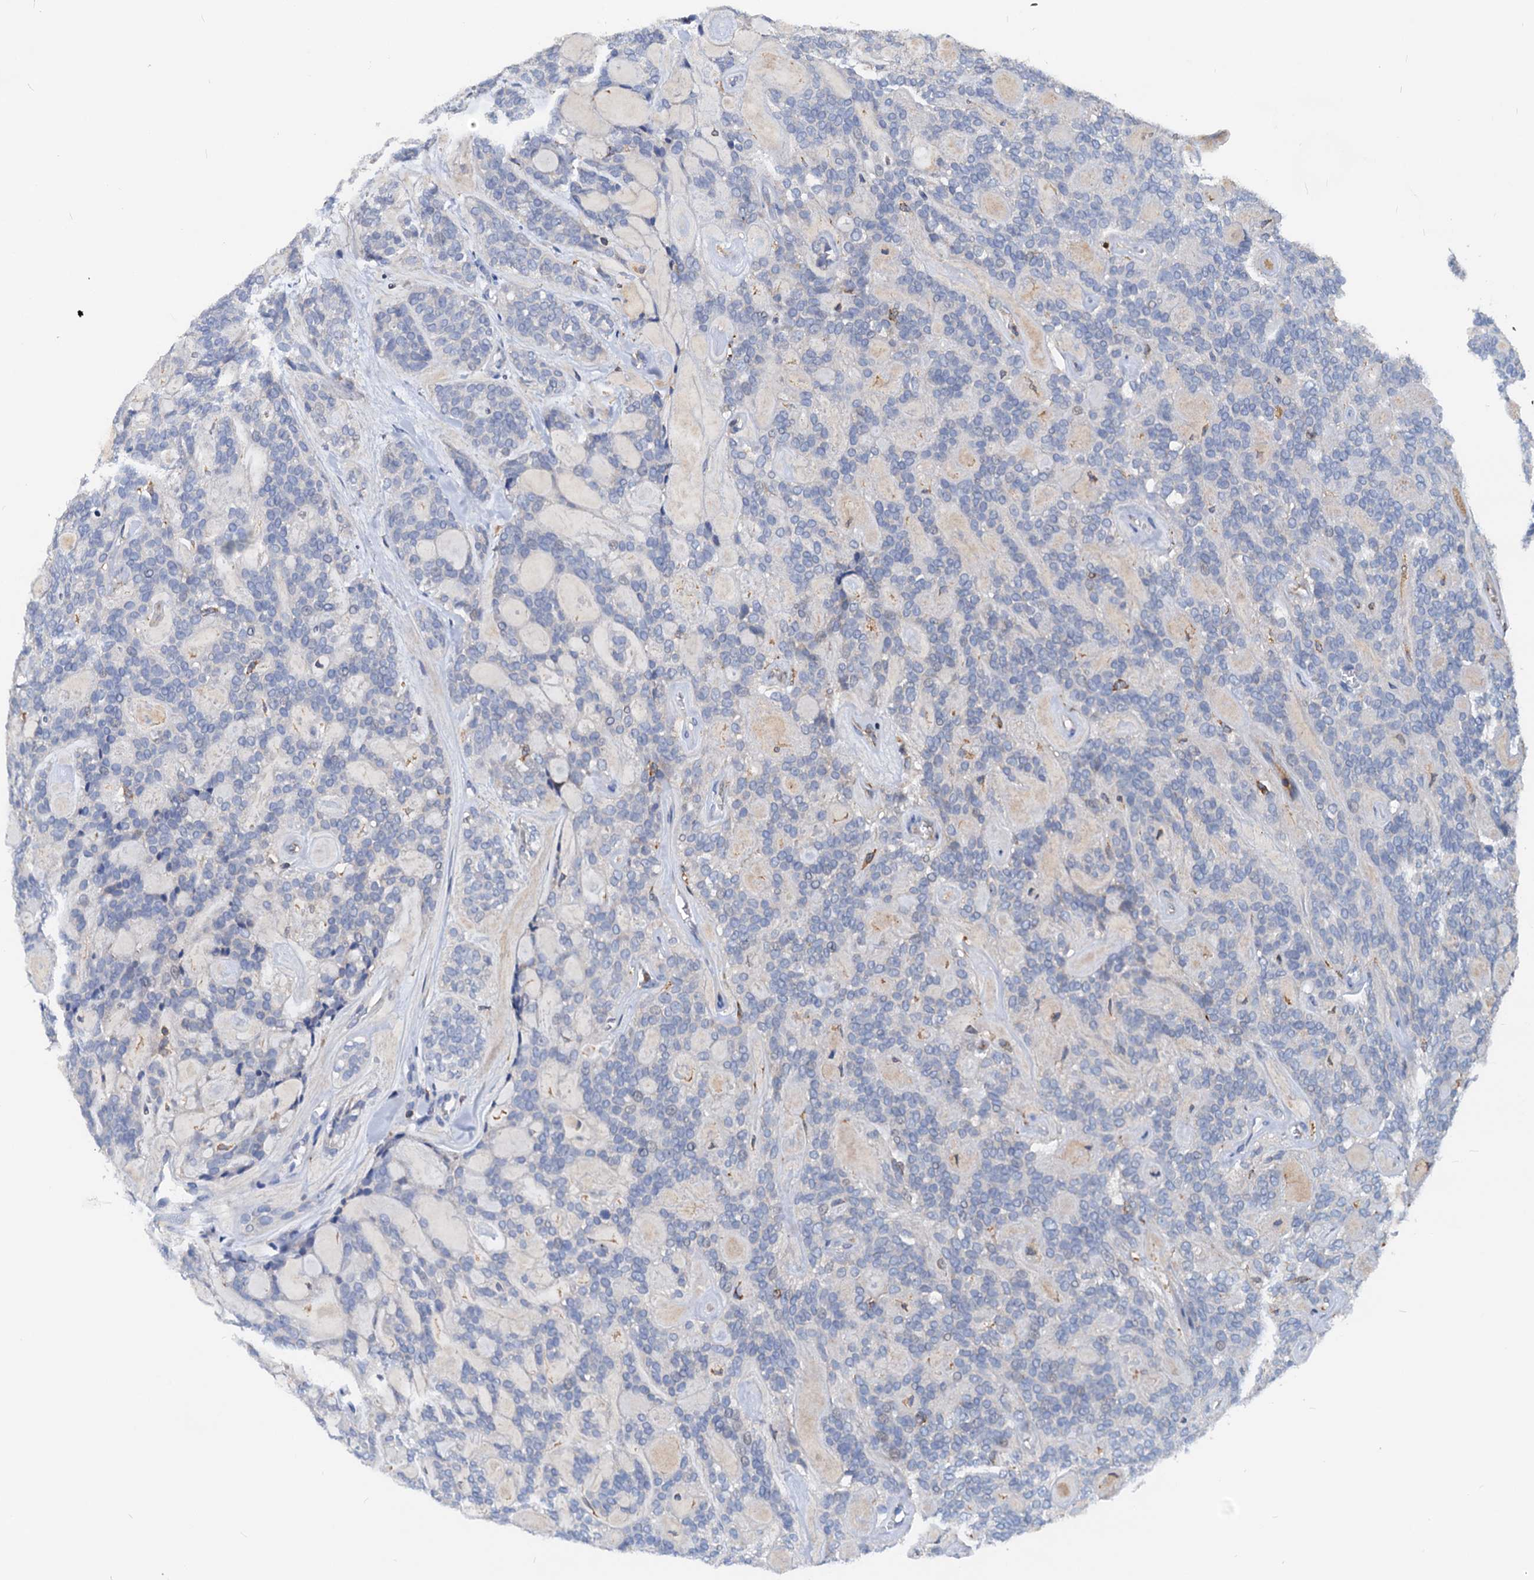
{"staining": {"intensity": "negative", "quantity": "none", "location": "none"}, "tissue": "head and neck cancer", "cell_type": "Tumor cells", "image_type": "cancer", "snomed": [{"axis": "morphology", "description": "Adenocarcinoma, NOS"}, {"axis": "topography", "description": "Head-Neck"}], "caption": "Immunohistochemical staining of head and neck cancer displays no significant expression in tumor cells. The staining was performed using DAB to visualize the protein expression in brown, while the nuclei were stained in blue with hematoxylin (Magnification: 20x).", "gene": "LCP2", "patient": {"sex": "male", "age": 66}}